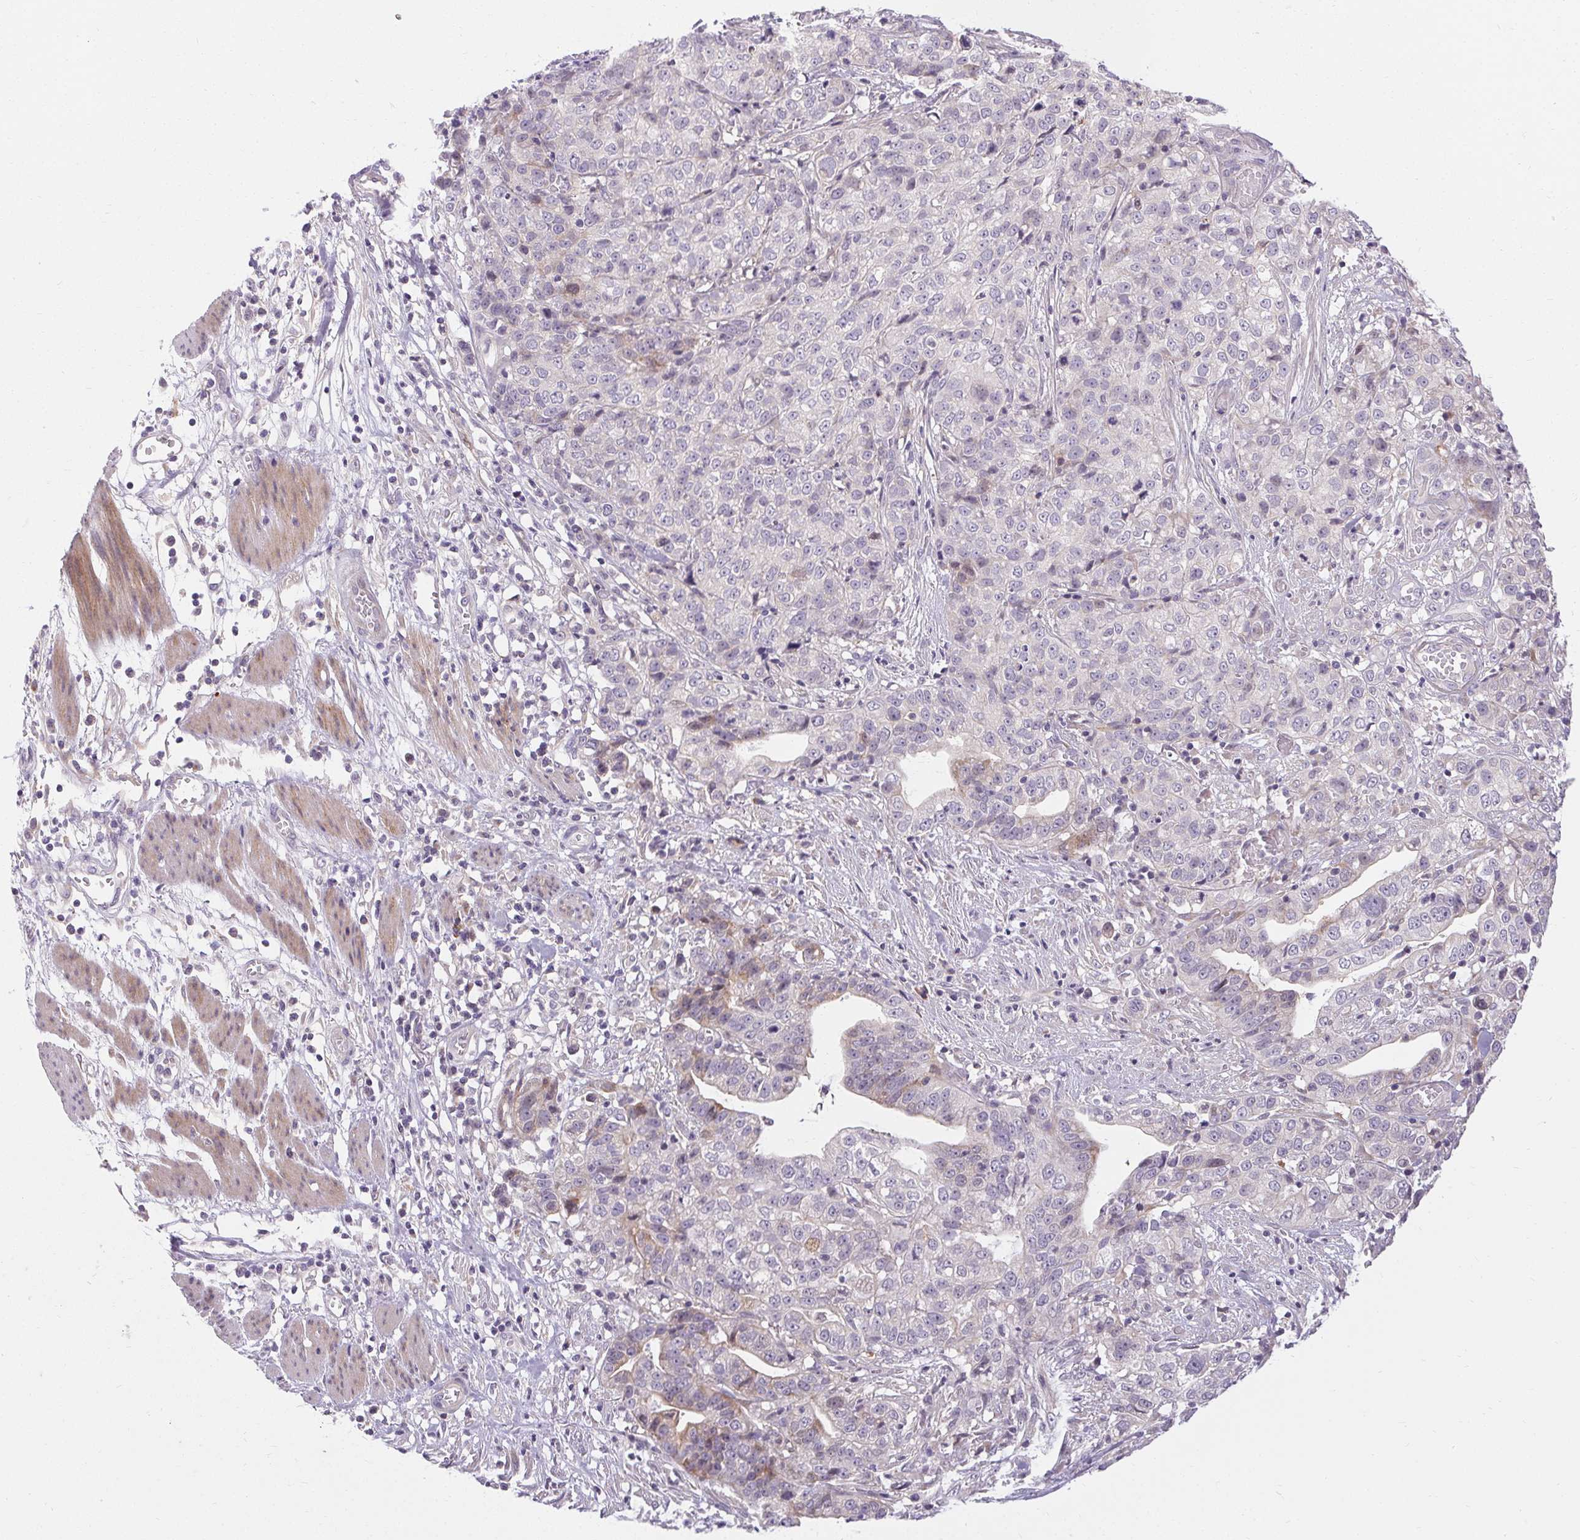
{"staining": {"intensity": "negative", "quantity": "none", "location": "none"}, "tissue": "stomach cancer", "cell_type": "Tumor cells", "image_type": "cancer", "snomed": [{"axis": "morphology", "description": "Adenocarcinoma, NOS"}, {"axis": "topography", "description": "Stomach, upper"}], "caption": "An IHC micrograph of stomach cancer (adenocarcinoma) is shown. There is no staining in tumor cells of stomach cancer (adenocarcinoma). The staining is performed using DAB brown chromogen with nuclei counter-stained in using hematoxylin.", "gene": "TMEM52B", "patient": {"sex": "female", "age": 67}}